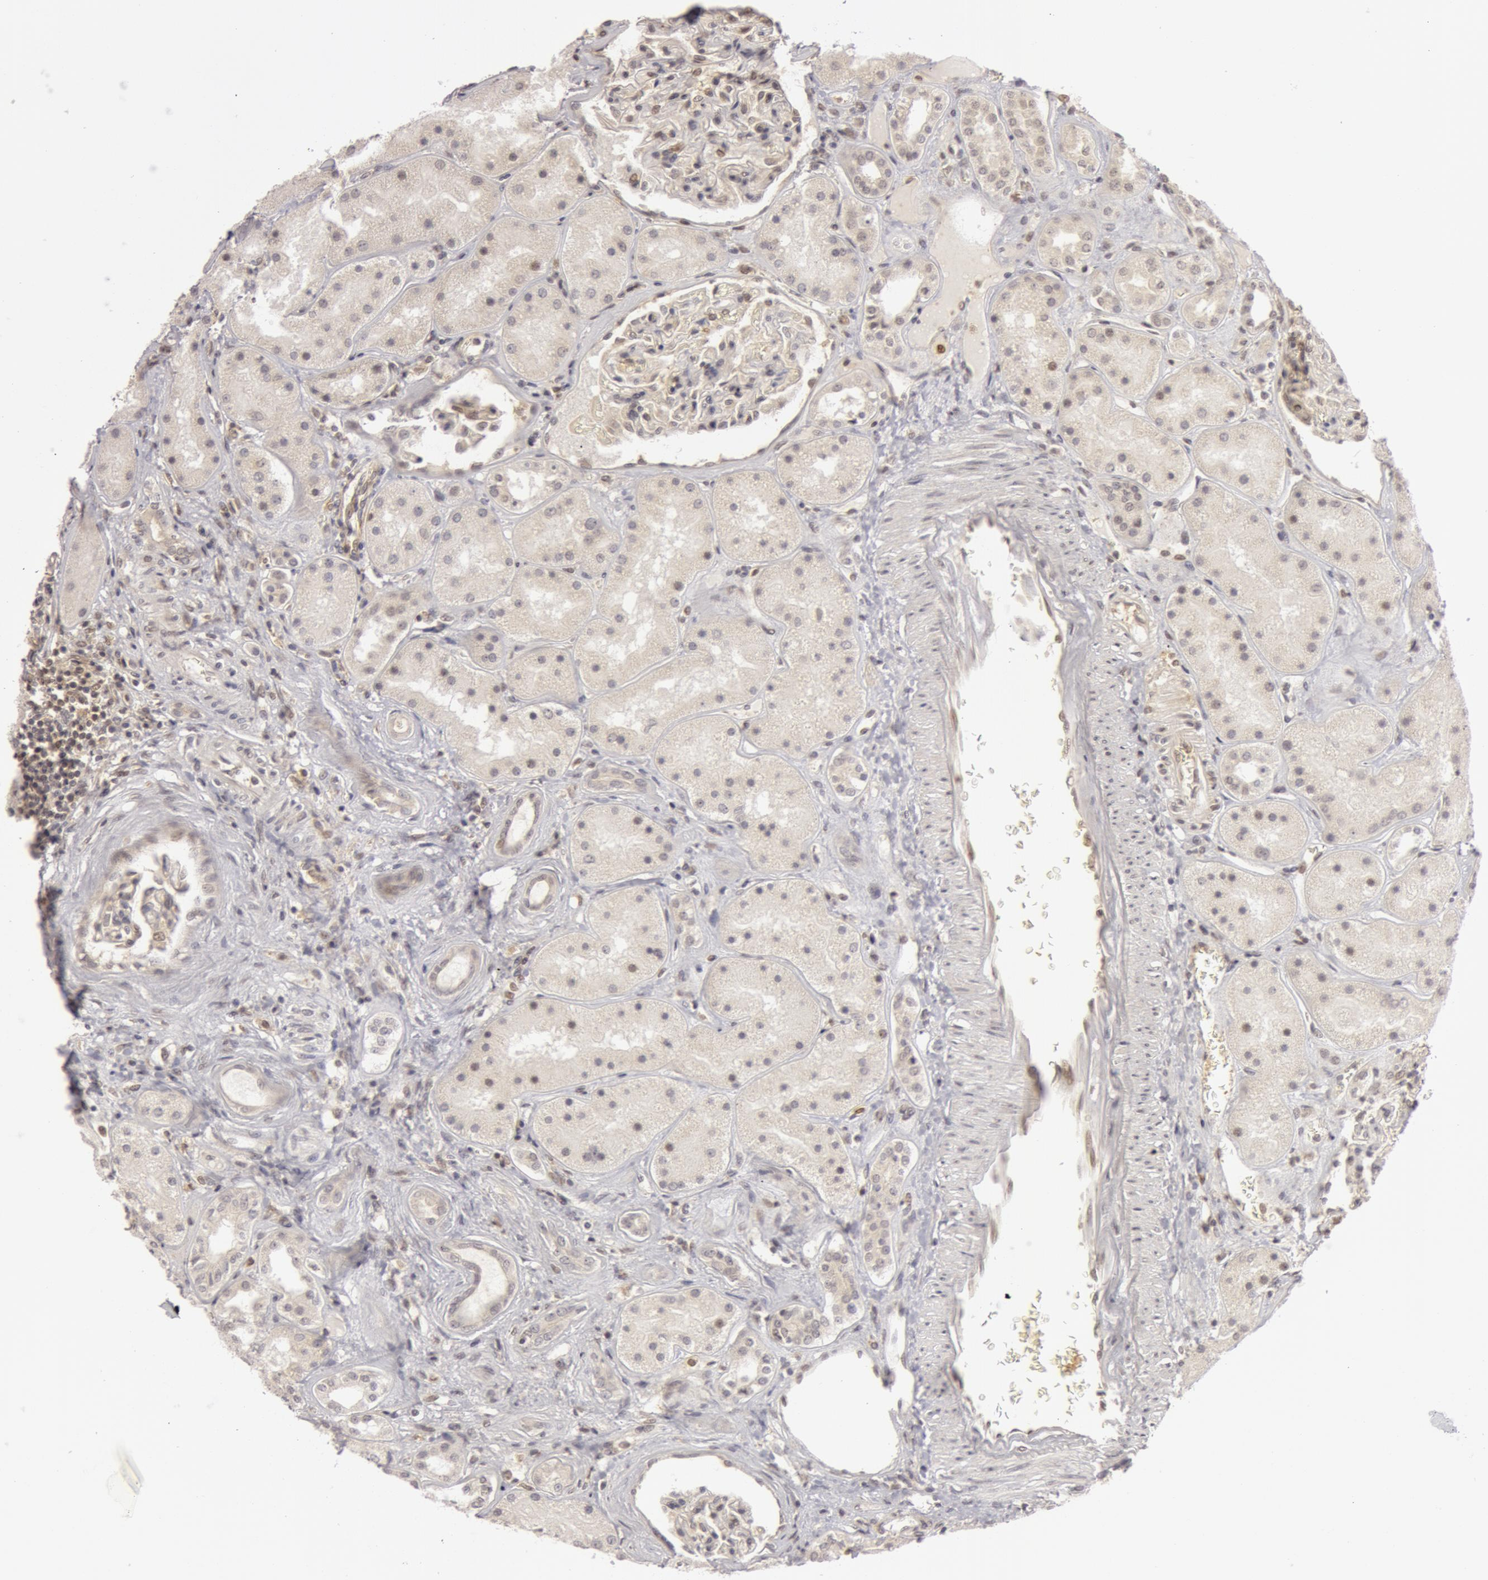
{"staining": {"intensity": "weak", "quantity": "<25%", "location": "nuclear"}, "tissue": "kidney", "cell_type": "Cells in glomeruli", "image_type": "normal", "snomed": [{"axis": "morphology", "description": "Normal tissue, NOS"}, {"axis": "topography", "description": "Kidney"}], "caption": "Immunohistochemistry photomicrograph of normal human kidney stained for a protein (brown), which exhibits no positivity in cells in glomeruli.", "gene": "OASL", "patient": {"sex": "male", "age": 28}}